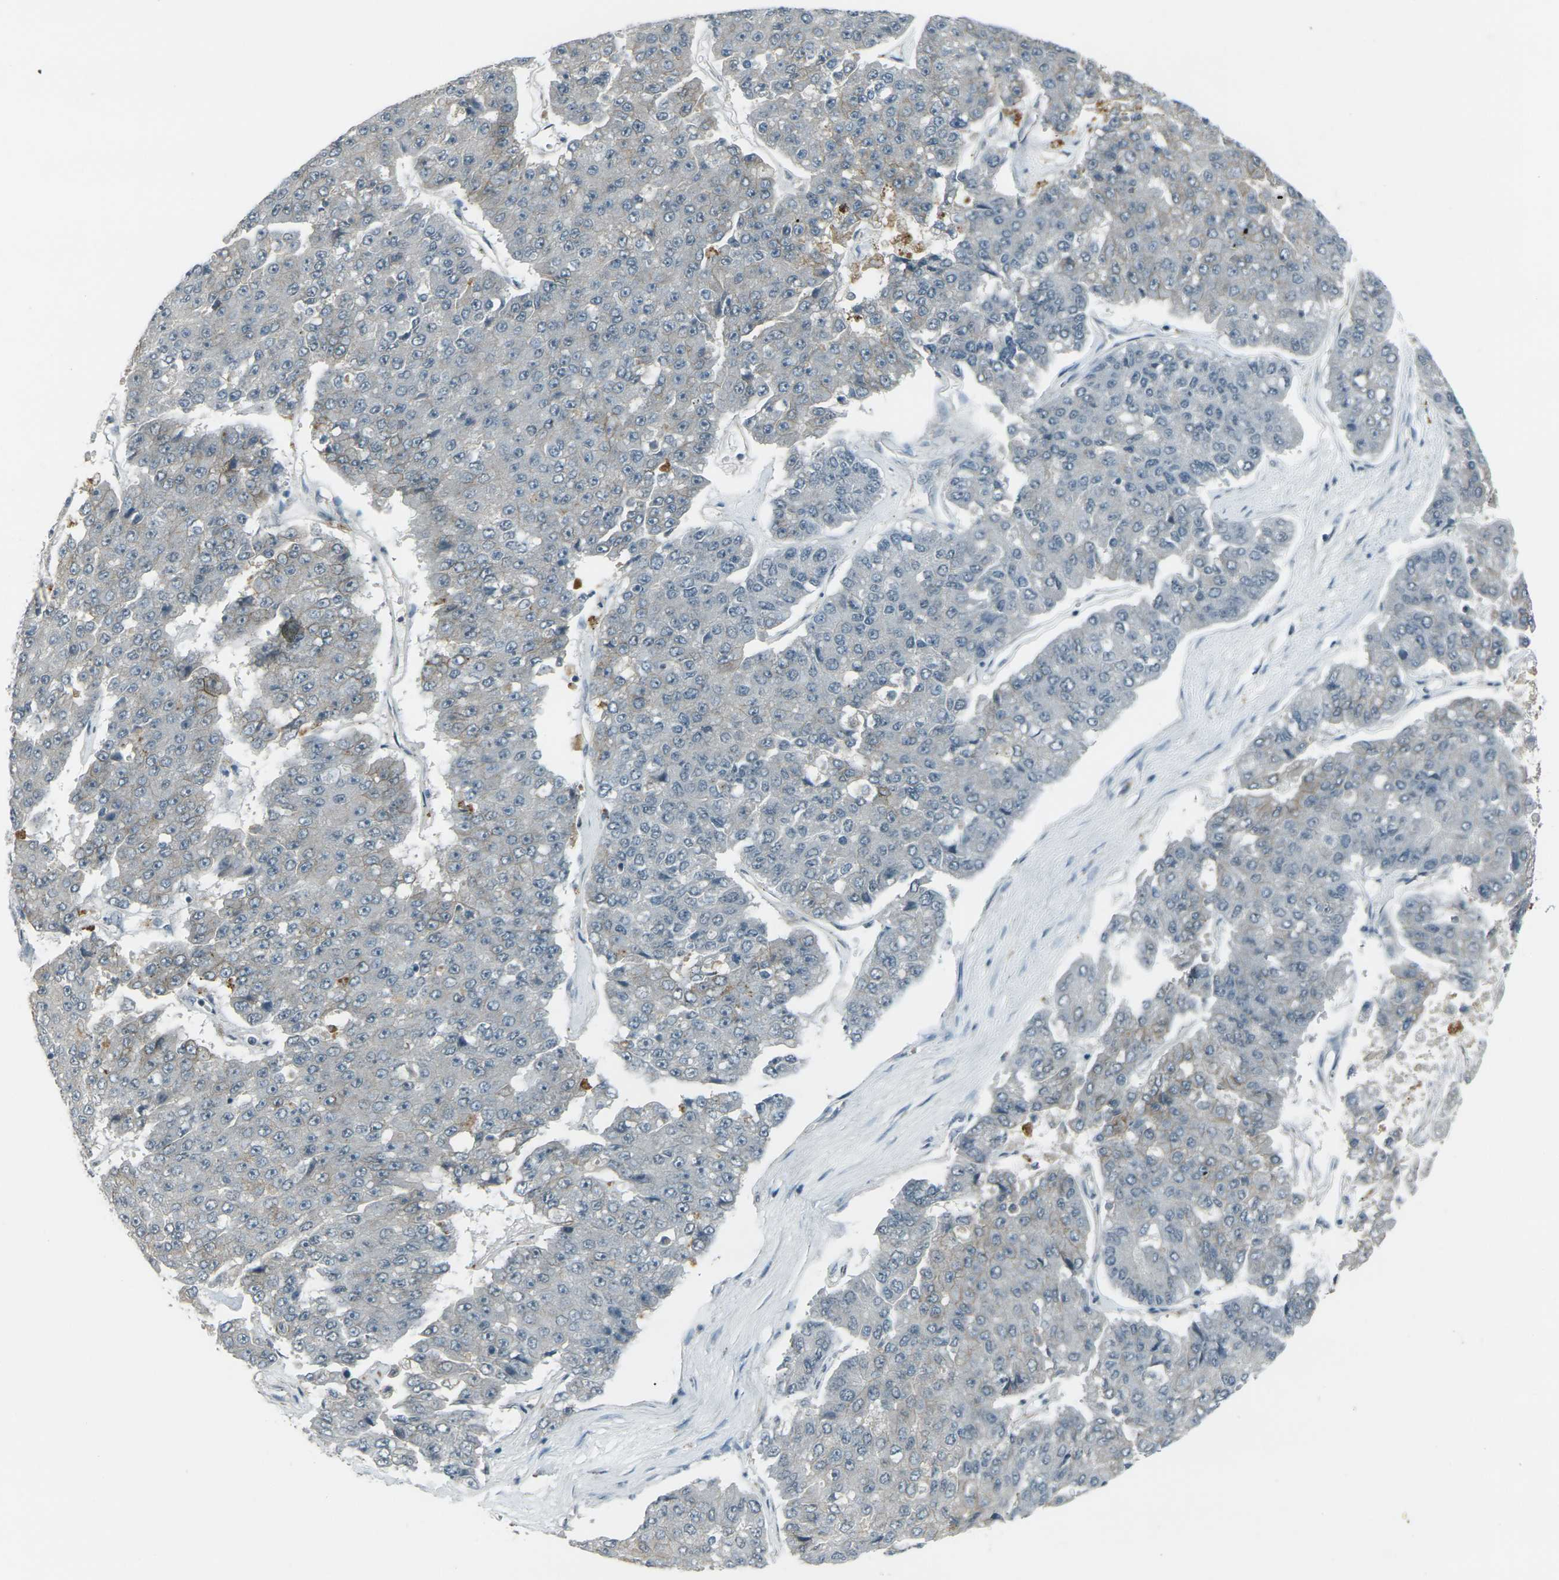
{"staining": {"intensity": "negative", "quantity": "none", "location": "none"}, "tissue": "pancreatic cancer", "cell_type": "Tumor cells", "image_type": "cancer", "snomed": [{"axis": "morphology", "description": "Adenocarcinoma, NOS"}, {"axis": "topography", "description": "Pancreas"}], "caption": "A high-resolution photomicrograph shows immunohistochemistry (IHC) staining of pancreatic cancer, which demonstrates no significant staining in tumor cells.", "gene": "GPR19", "patient": {"sex": "male", "age": 50}}